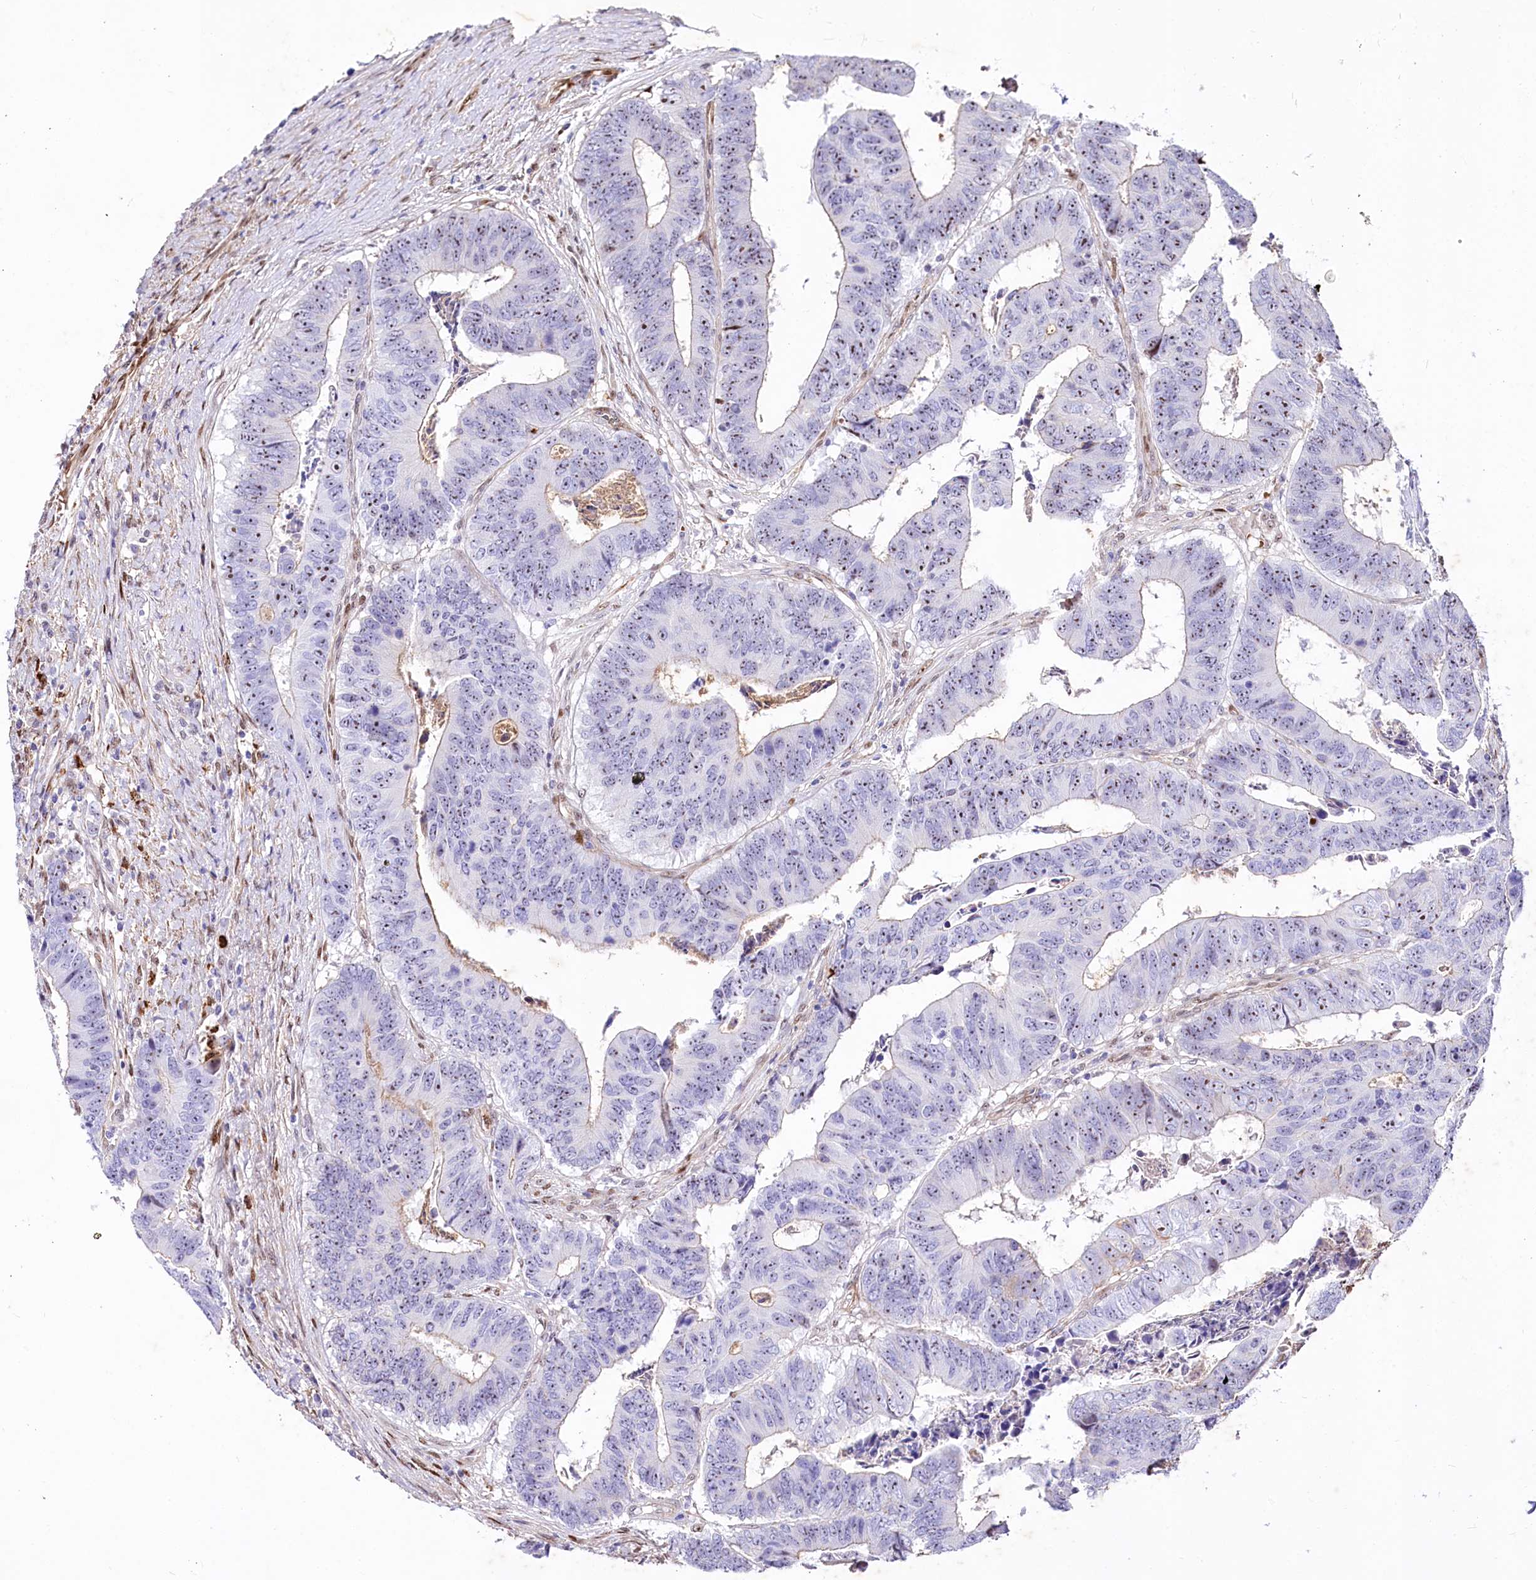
{"staining": {"intensity": "moderate", "quantity": "25%-75%", "location": "nuclear"}, "tissue": "colorectal cancer", "cell_type": "Tumor cells", "image_type": "cancer", "snomed": [{"axis": "morphology", "description": "Adenocarcinoma, NOS"}, {"axis": "topography", "description": "Rectum"}], "caption": "Tumor cells show moderate nuclear expression in approximately 25%-75% of cells in colorectal cancer.", "gene": "PTMS", "patient": {"sex": "male", "age": 84}}